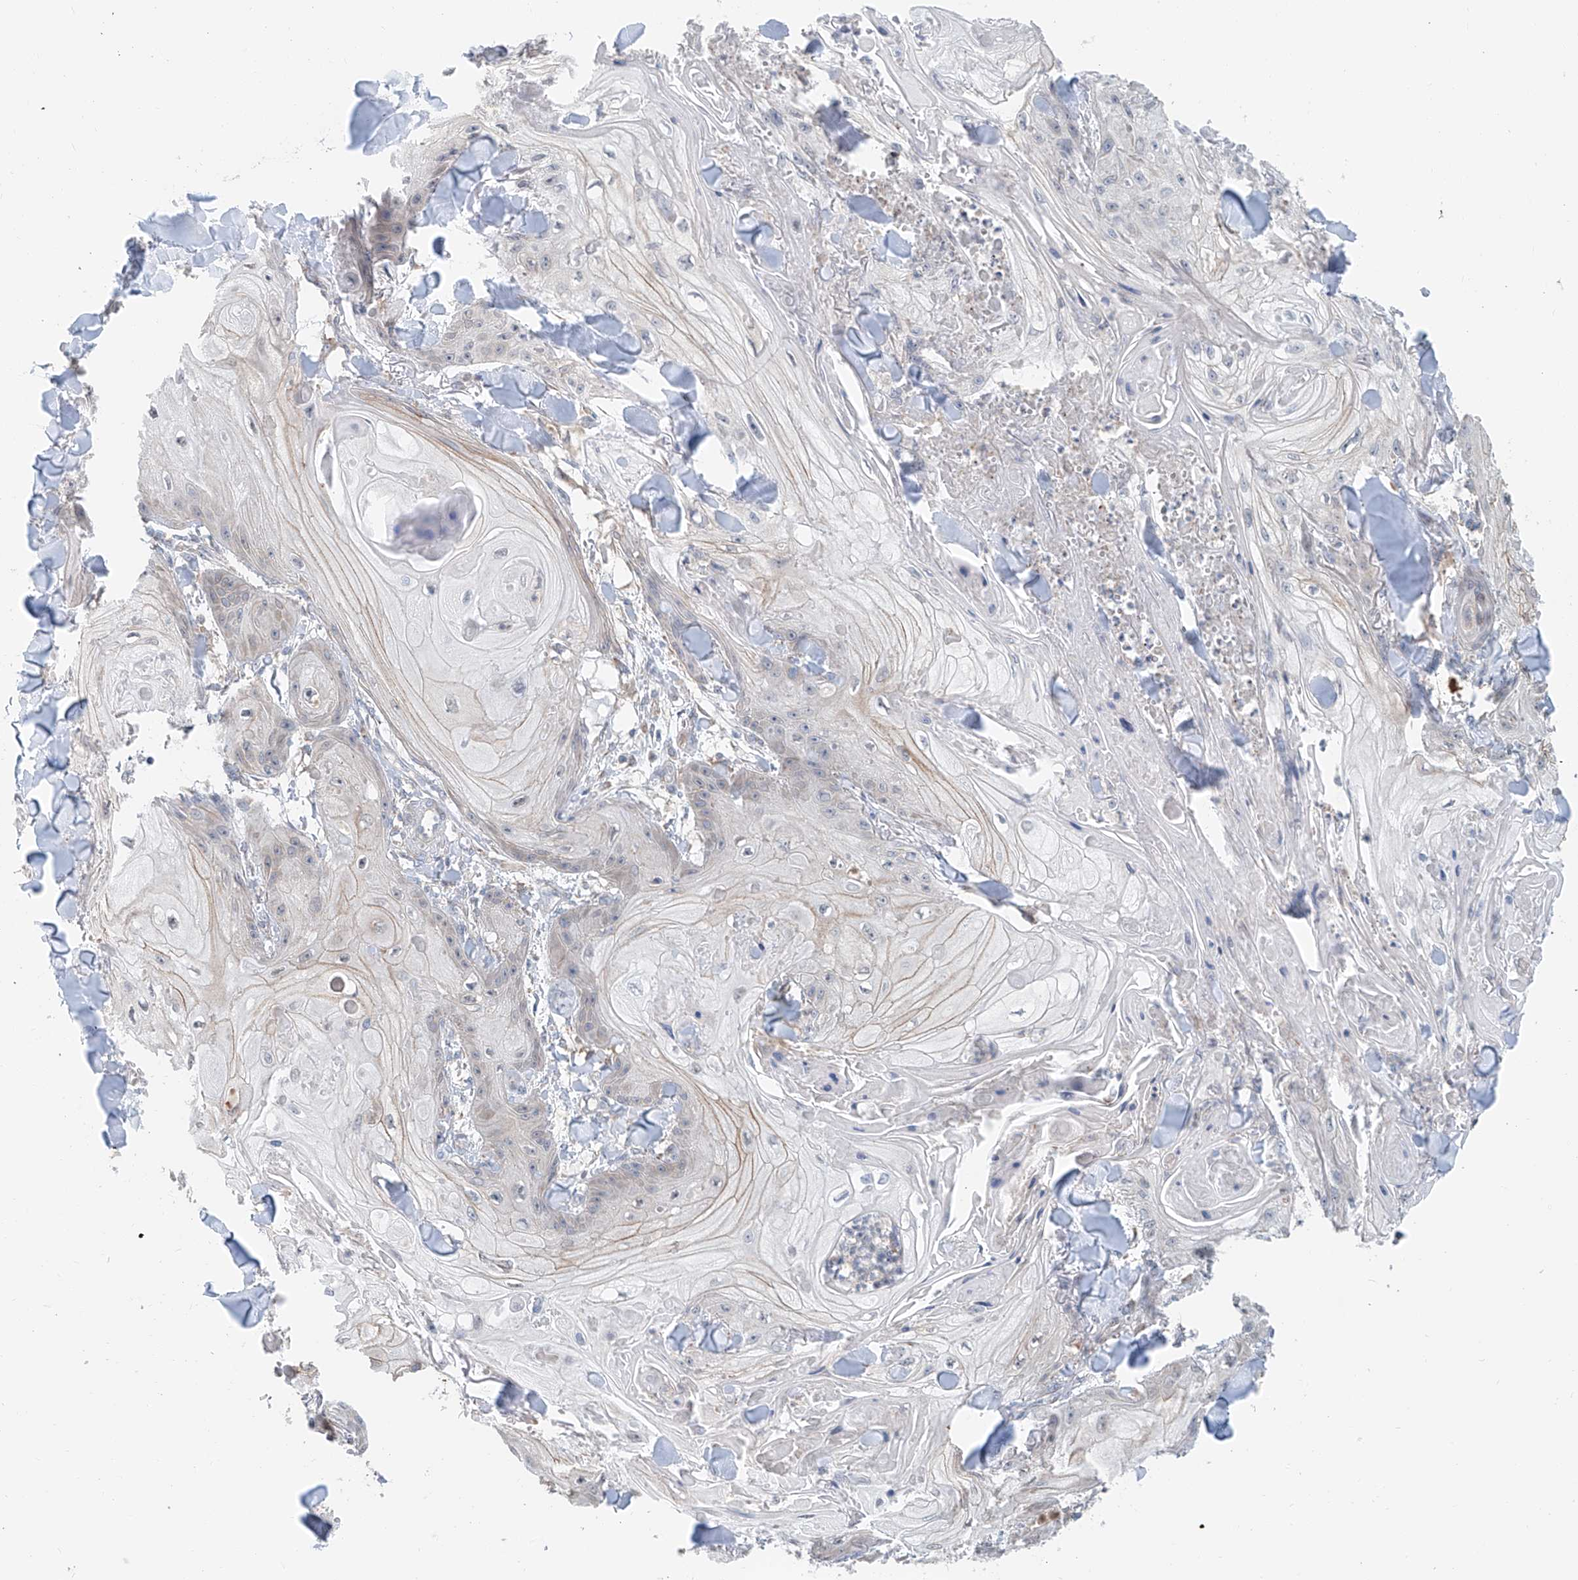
{"staining": {"intensity": "negative", "quantity": "none", "location": "none"}, "tissue": "skin cancer", "cell_type": "Tumor cells", "image_type": "cancer", "snomed": [{"axis": "morphology", "description": "Squamous cell carcinoma, NOS"}, {"axis": "topography", "description": "Skin"}], "caption": "A micrograph of squamous cell carcinoma (skin) stained for a protein displays no brown staining in tumor cells. (DAB (3,3'-diaminobenzidine) IHC, high magnification).", "gene": "KCNK10", "patient": {"sex": "male", "age": 74}}